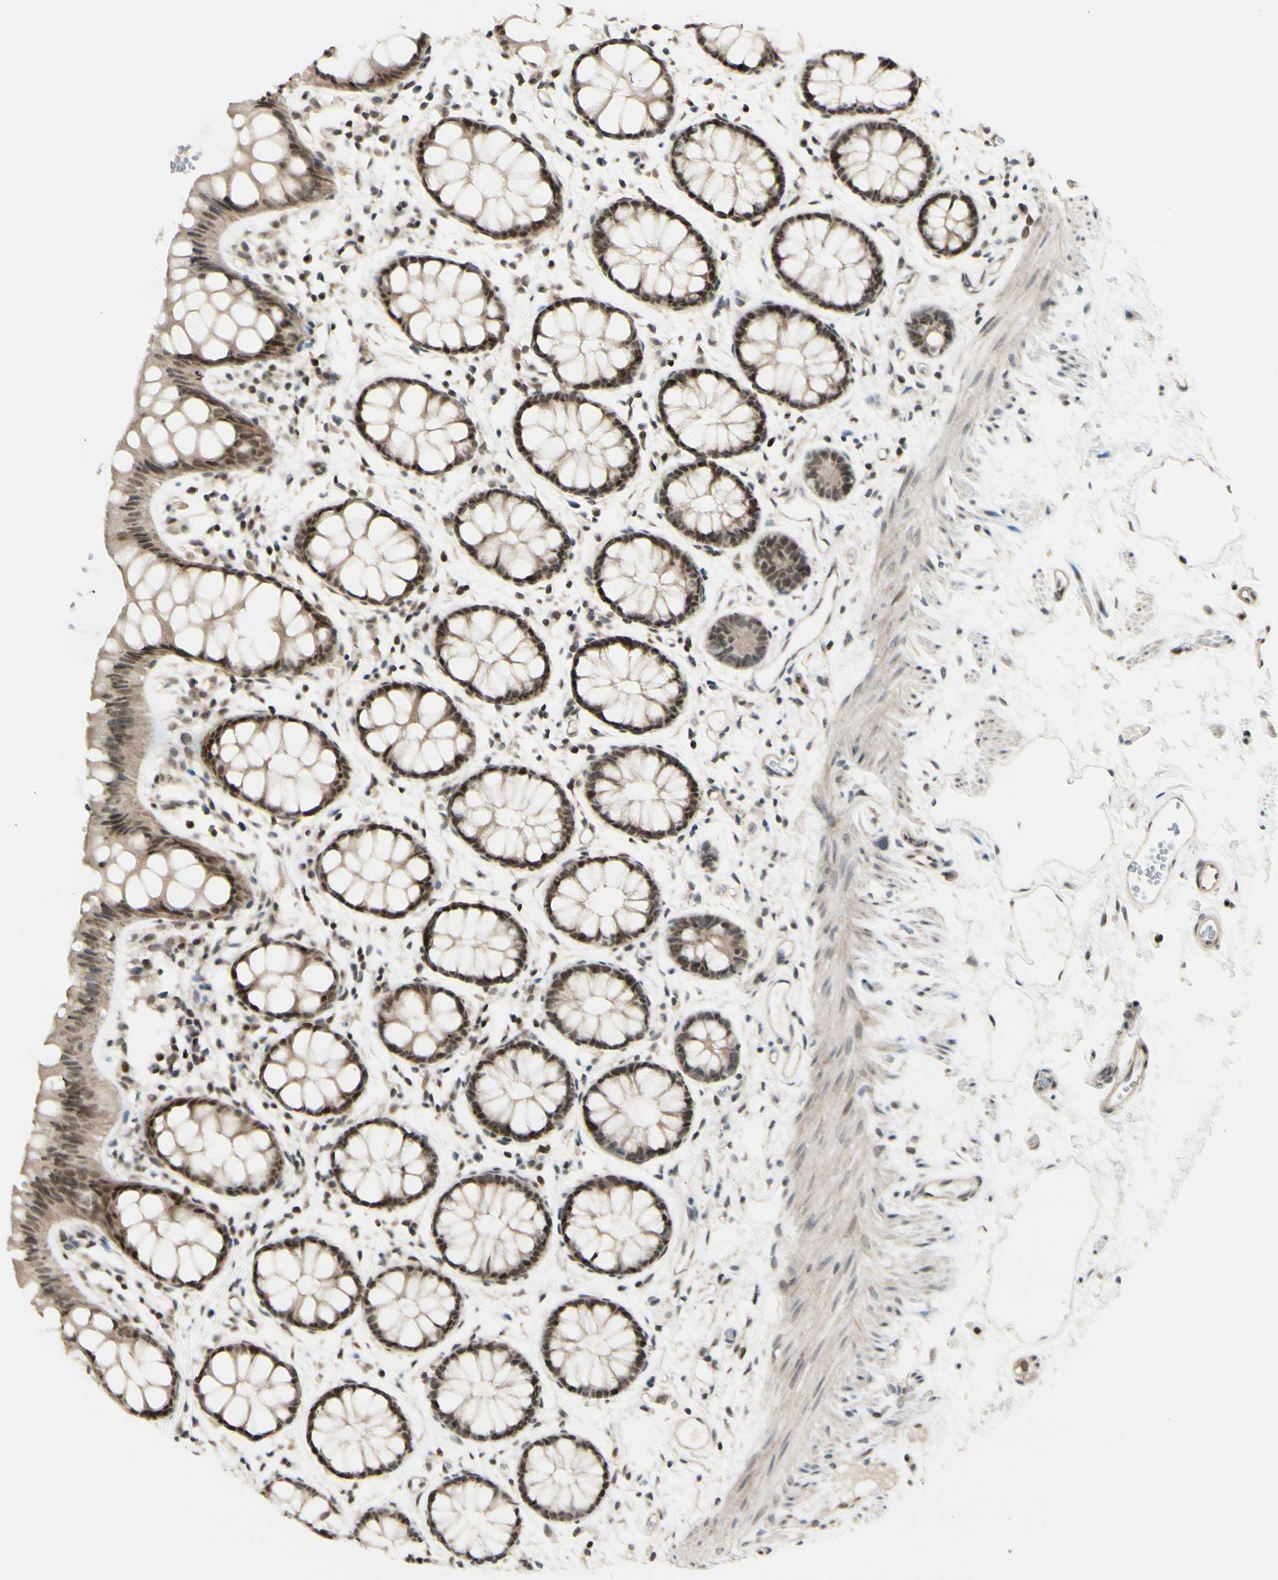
{"staining": {"intensity": "moderate", "quantity": ">75%", "location": "cytoplasmic/membranous,nuclear"}, "tissue": "rectum", "cell_type": "Glandular cells", "image_type": "normal", "snomed": [{"axis": "morphology", "description": "Normal tissue, NOS"}, {"axis": "topography", "description": "Rectum"}], "caption": "DAB immunohistochemical staining of unremarkable human rectum reveals moderate cytoplasmic/membranous,nuclear protein expression in about >75% of glandular cells. The staining is performed using DAB brown chromogen to label protein expression. The nuclei are counter-stained blue using hematoxylin.", "gene": "BRMS1", "patient": {"sex": "female", "age": 66}}